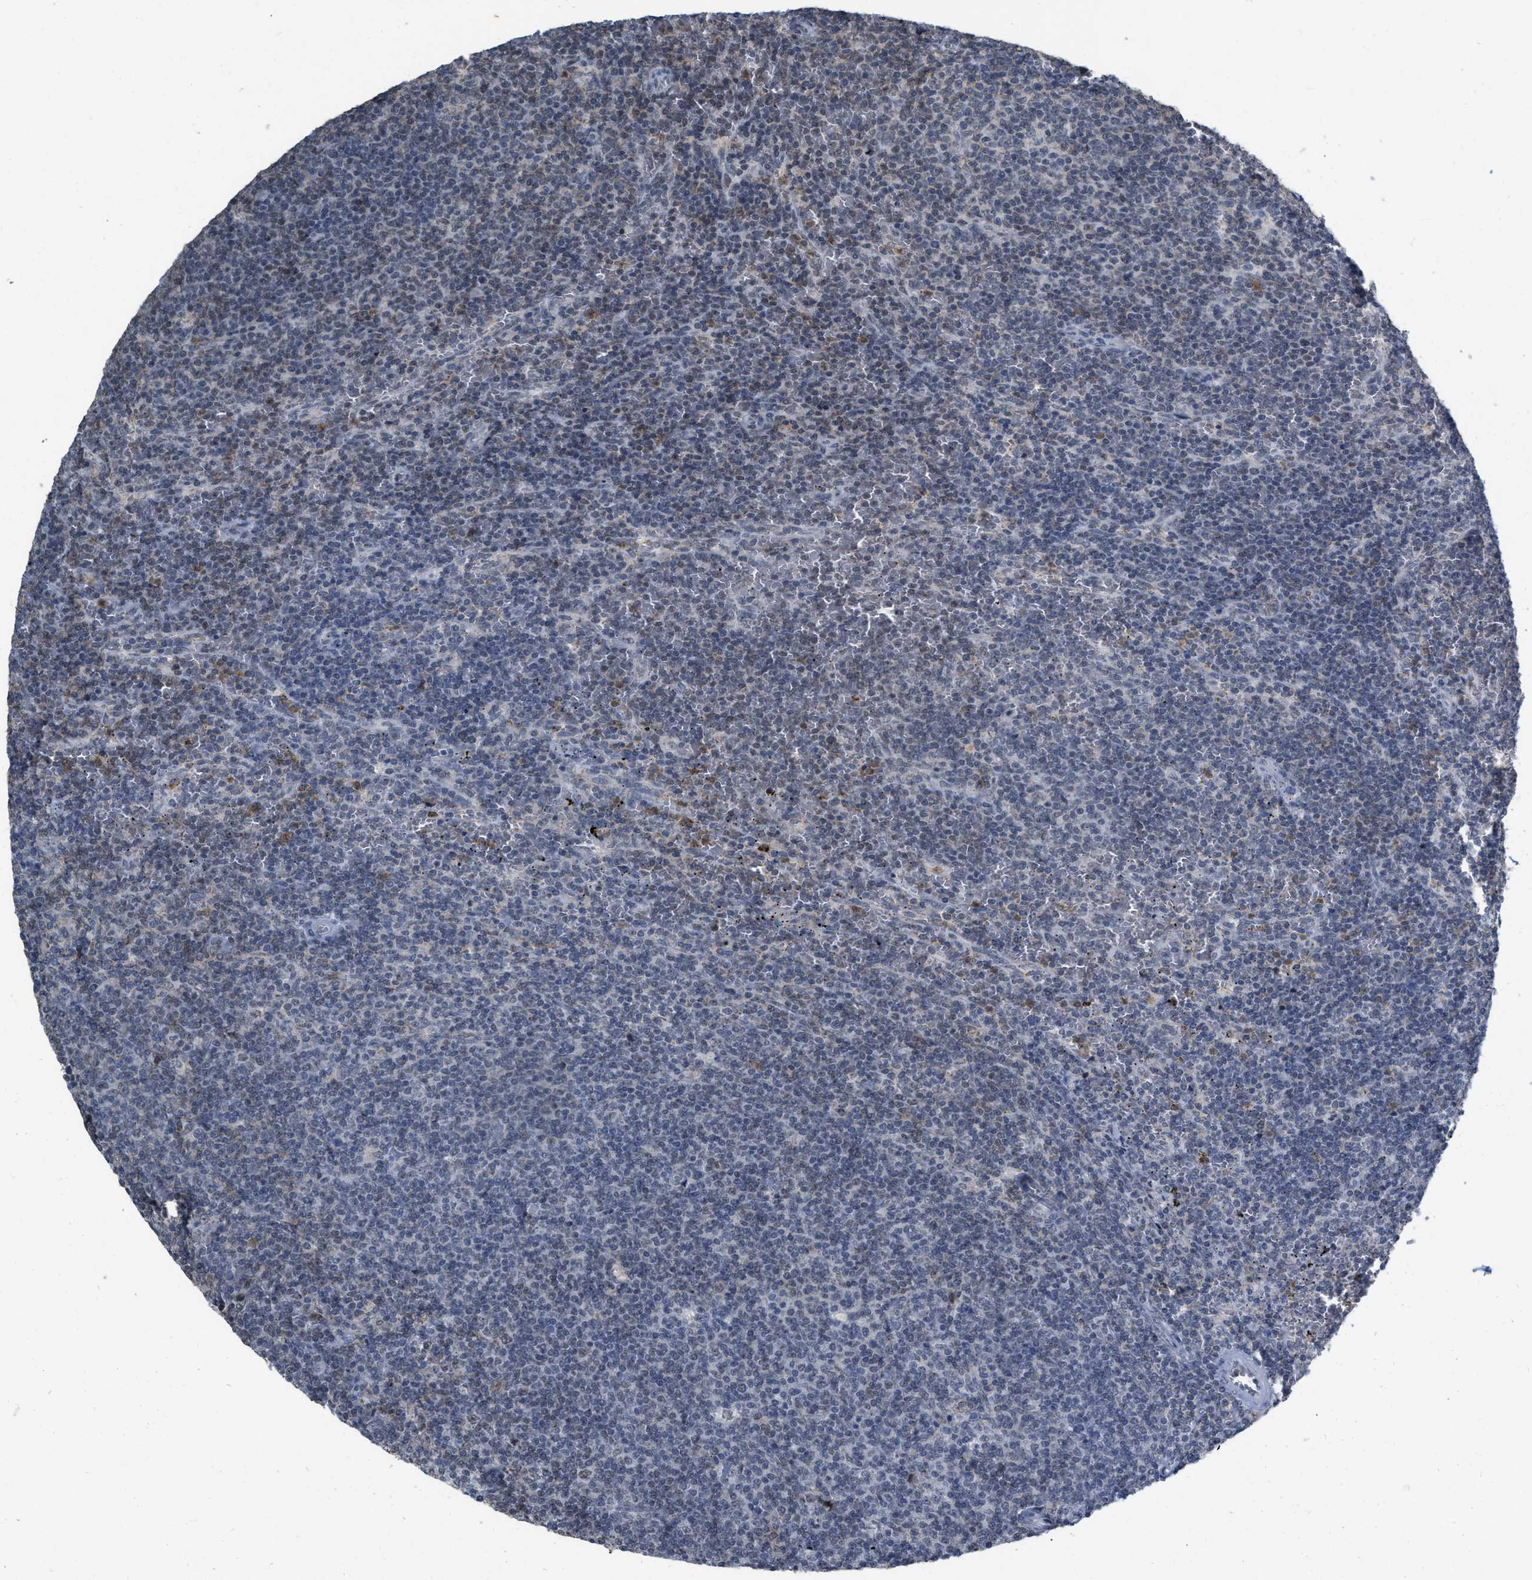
{"staining": {"intensity": "negative", "quantity": "none", "location": "none"}, "tissue": "lymphoma", "cell_type": "Tumor cells", "image_type": "cancer", "snomed": [{"axis": "morphology", "description": "Malignant lymphoma, non-Hodgkin's type, Low grade"}, {"axis": "topography", "description": "Spleen"}], "caption": "The image shows no staining of tumor cells in low-grade malignant lymphoma, non-Hodgkin's type.", "gene": "BAIAP2L1", "patient": {"sex": "female", "age": 19}}